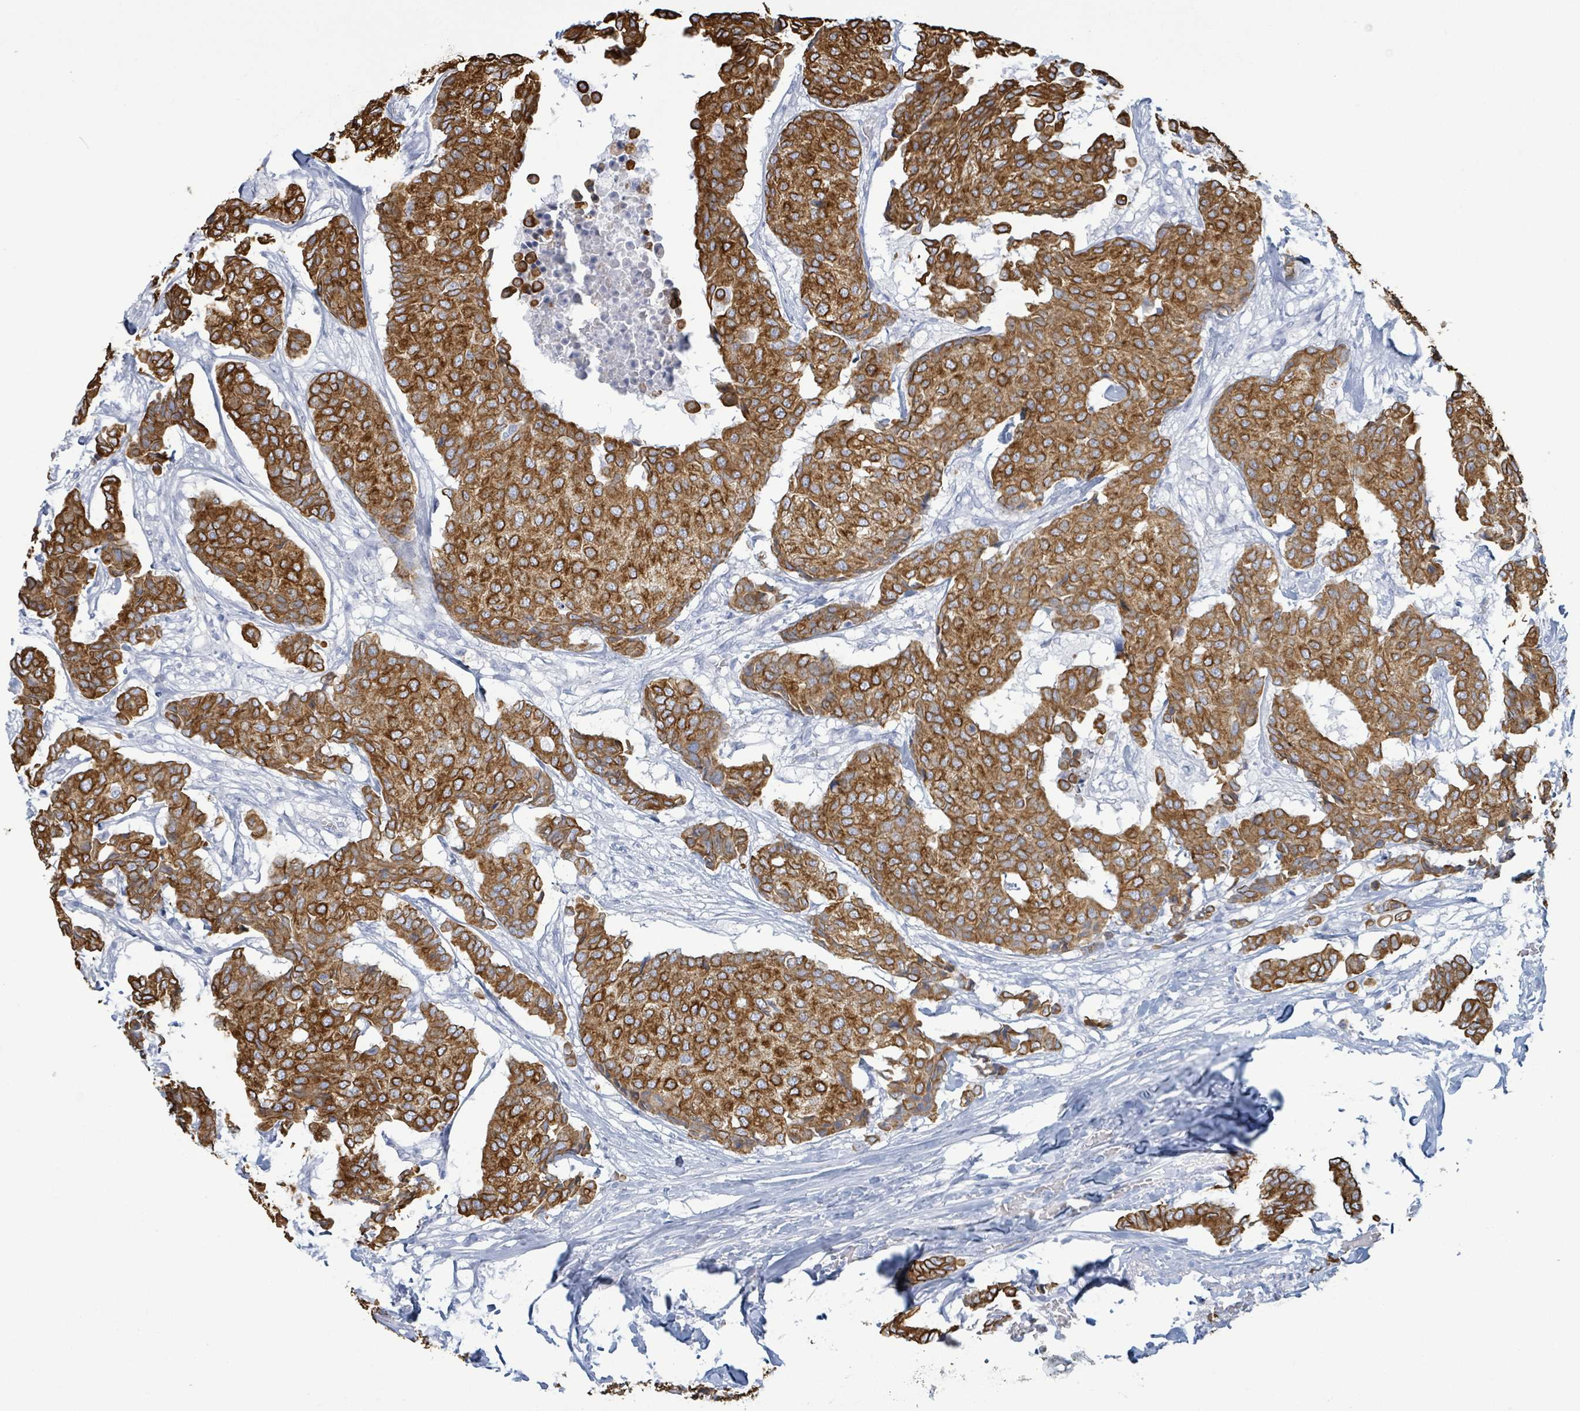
{"staining": {"intensity": "strong", "quantity": ">75%", "location": "cytoplasmic/membranous"}, "tissue": "breast cancer", "cell_type": "Tumor cells", "image_type": "cancer", "snomed": [{"axis": "morphology", "description": "Duct carcinoma"}, {"axis": "topography", "description": "Breast"}], "caption": "Intraductal carcinoma (breast) stained with DAB immunohistochemistry (IHC) displays high levels of strong cytoplasmic/membranous expression in about >75% of tumor cells.", "gene": "KRT8", "patient": {"sex": "female", "age": 75}}